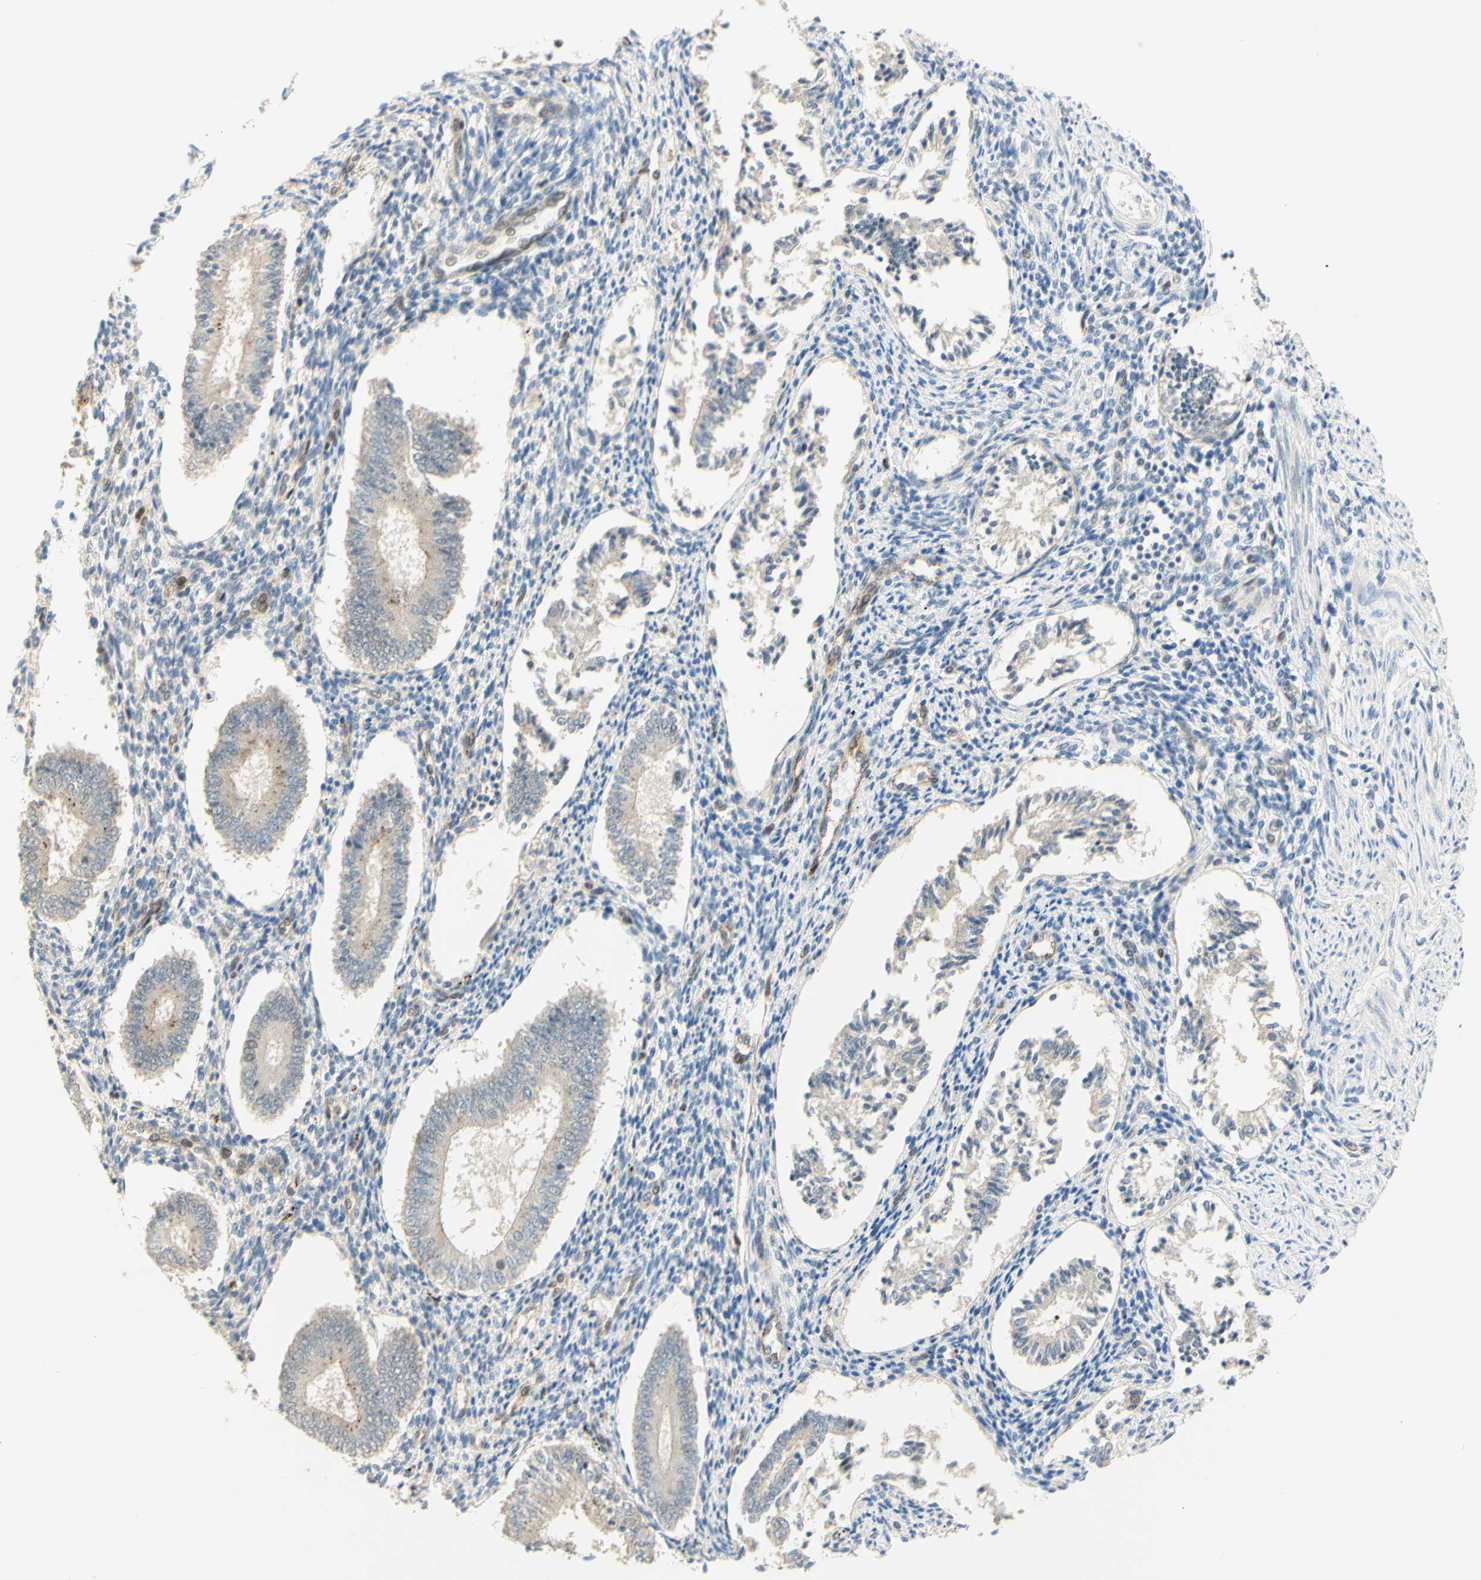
{"staining": {"intensity": "moderate", "quantity": "<25%", "location": "cytoplasmic/membranous,nuclear"}, "tissue": "endometrium", "cell_type": "Cells in endometrial stroma", "image_type": "normal", "snomed": [{"axis": "morphology", "description": "Normal tissue, NOS"}, {"axis": "topography", "description": "Endometrium"}], "caption": "A photomicrograph of endometrium stained for a protein displays moderate cytoplasmic/membranous,nuclear brown staining in cells in endometrial stroma.", "gene": "ANGPT2", "patient": {"sex": "female", "age": 42}}